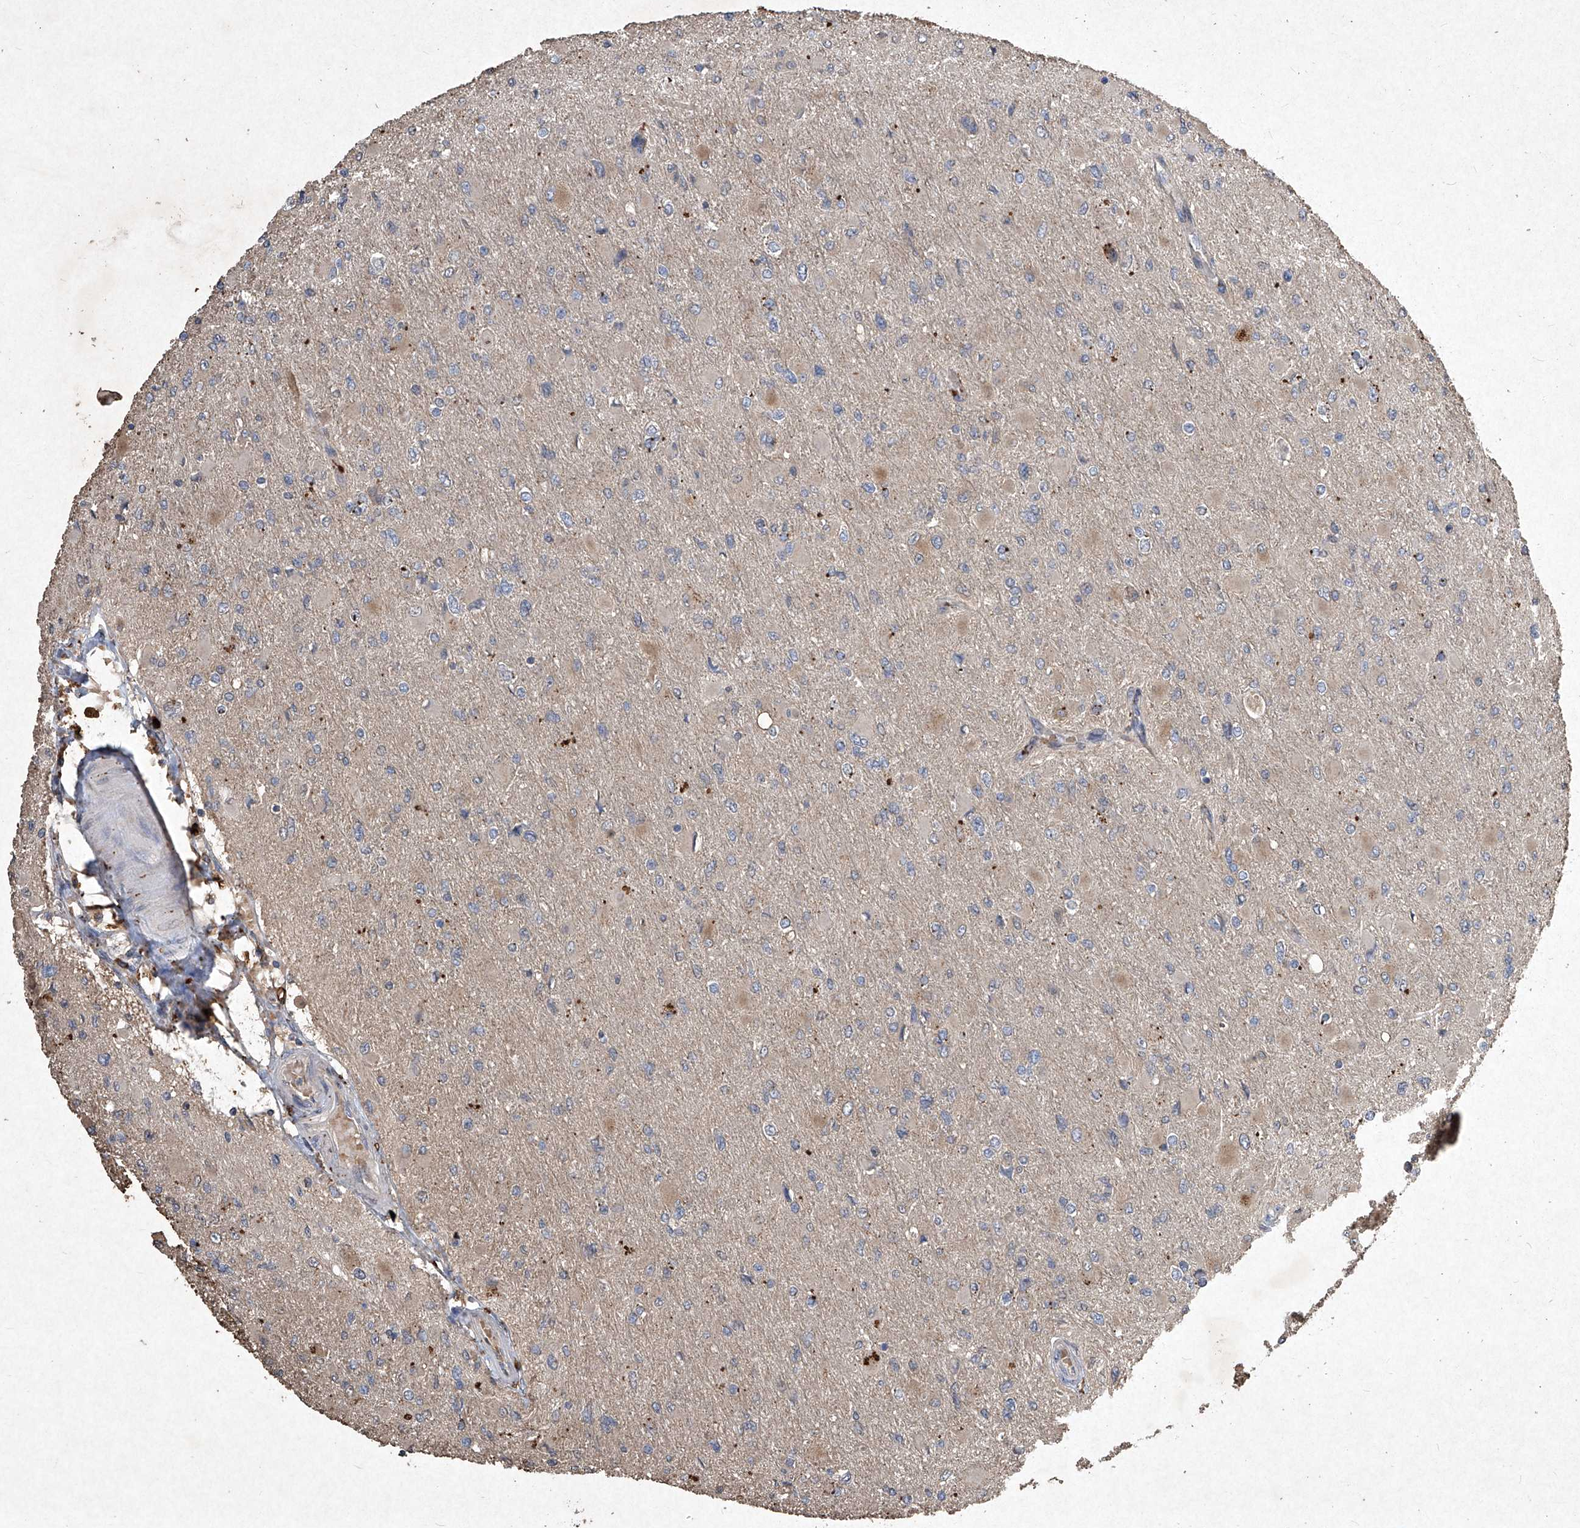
{"staining": {"intensity": "strong", "quantity": "<25%", "location": "cytoplasmic/membranous"}, "tissue": "glioma", "cell_type": "Tumor cells", "image_type": "cancer", "snomed": [{"axis": "morphology", "description": "Glioma, malignant, High grade"}, {"axis": "topography", "description": "Cerebral cortex"}], "caption": "Immunohistochemical staining of human glioma displays strong cytoplasmic/membranous protein staining in approximately <25% of tumor cells.", "gene": "MED16", "patient": {"sex": "female", "age": 36}}